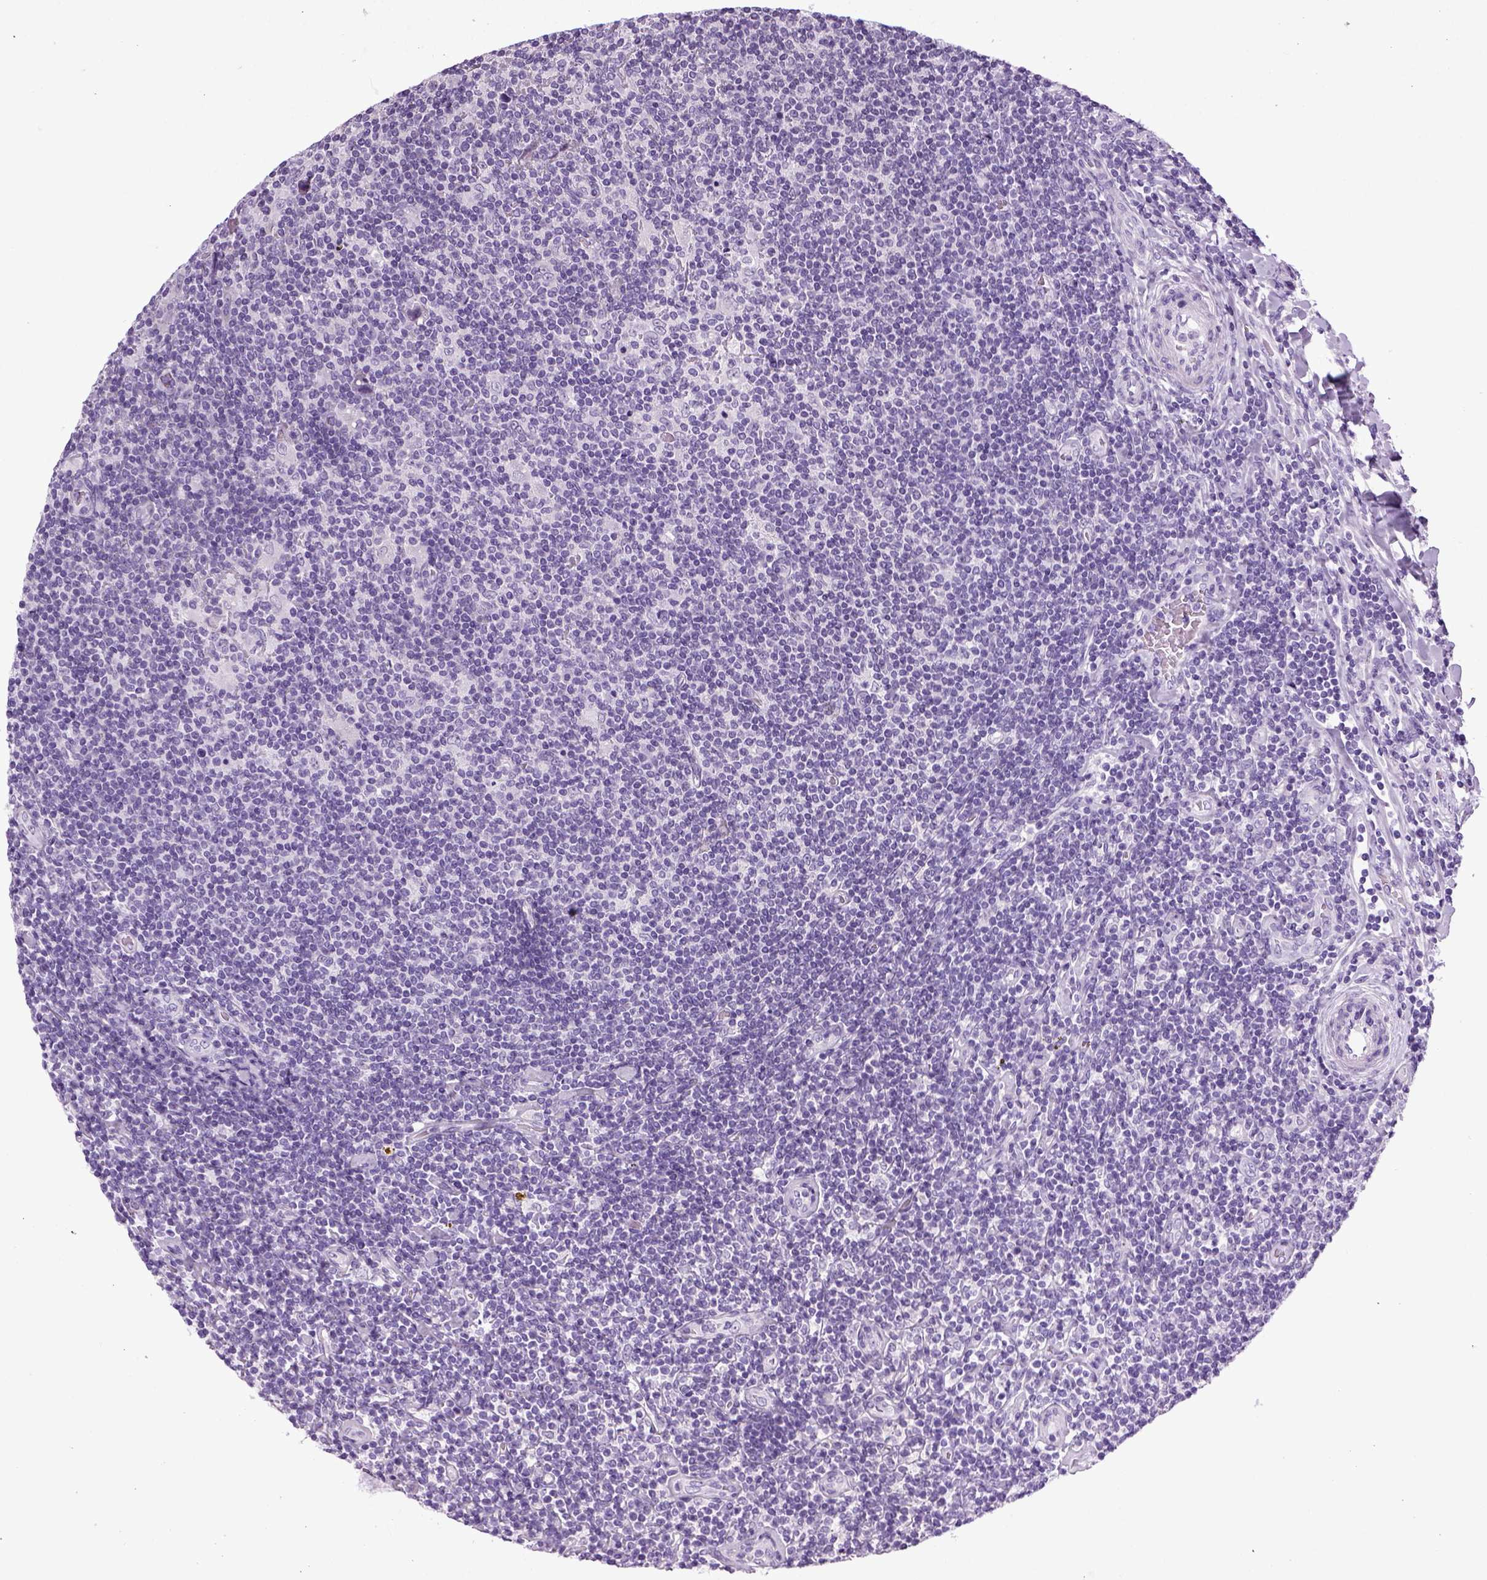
{"staining": {"intensity": "negative", "quantity": "none", "location": "none"}, "tissue": "lymphoma", "cell_type": "Tumor cells", "image_type": "cancer", "snomed": [{"axis": "morphology", "description": "Hodgkin's disease, NOS"}, {"axis": "topography", "description": "Lymph node"}], "caption": "IHC of human lymphoma shows no positivity in tumor cells.", "gene": "HMCN2", "patient": {"sex": "male", "age": 40}}